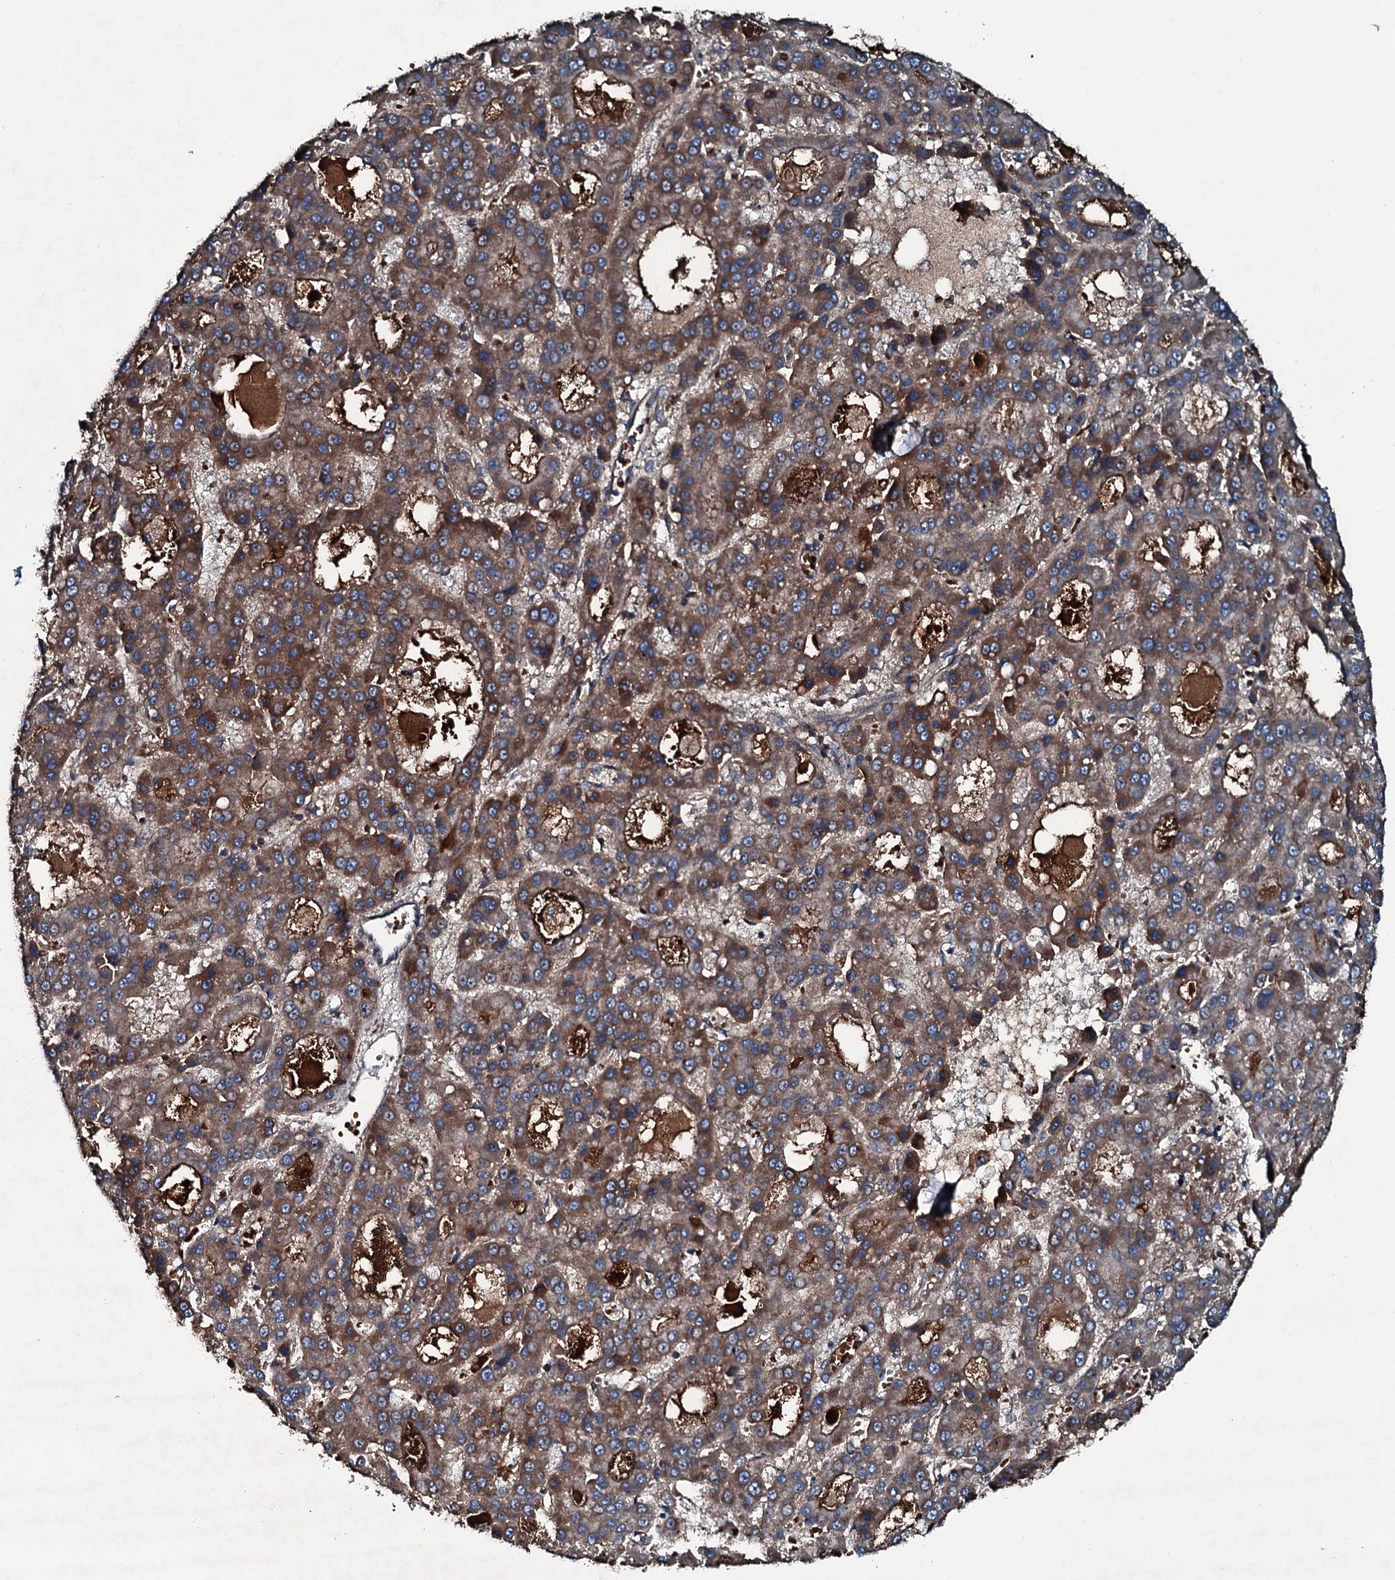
{"staining": {"intensity": "moderate", "quantity": ">75%", "location": "cytoplasmic/membranous"}, "tissue": "liver cancer", "cell_type": "Tumor cells", "image_type": "cancer", "snomed": [{"axis": "morphology", "description": "Carcinoma, Hepatocellular, NOS"}, {"axis": "topography", "description": "Liver"}], "caption": "Immunohistochemistry of human liver hepatocellular carcinoma exhibits medium levels of moderate cytoplasmic/membranous staining in approximately >75% of tumor cells.", "gene": "TRIM7", "patient": {"sex": "male", "age": 70}}